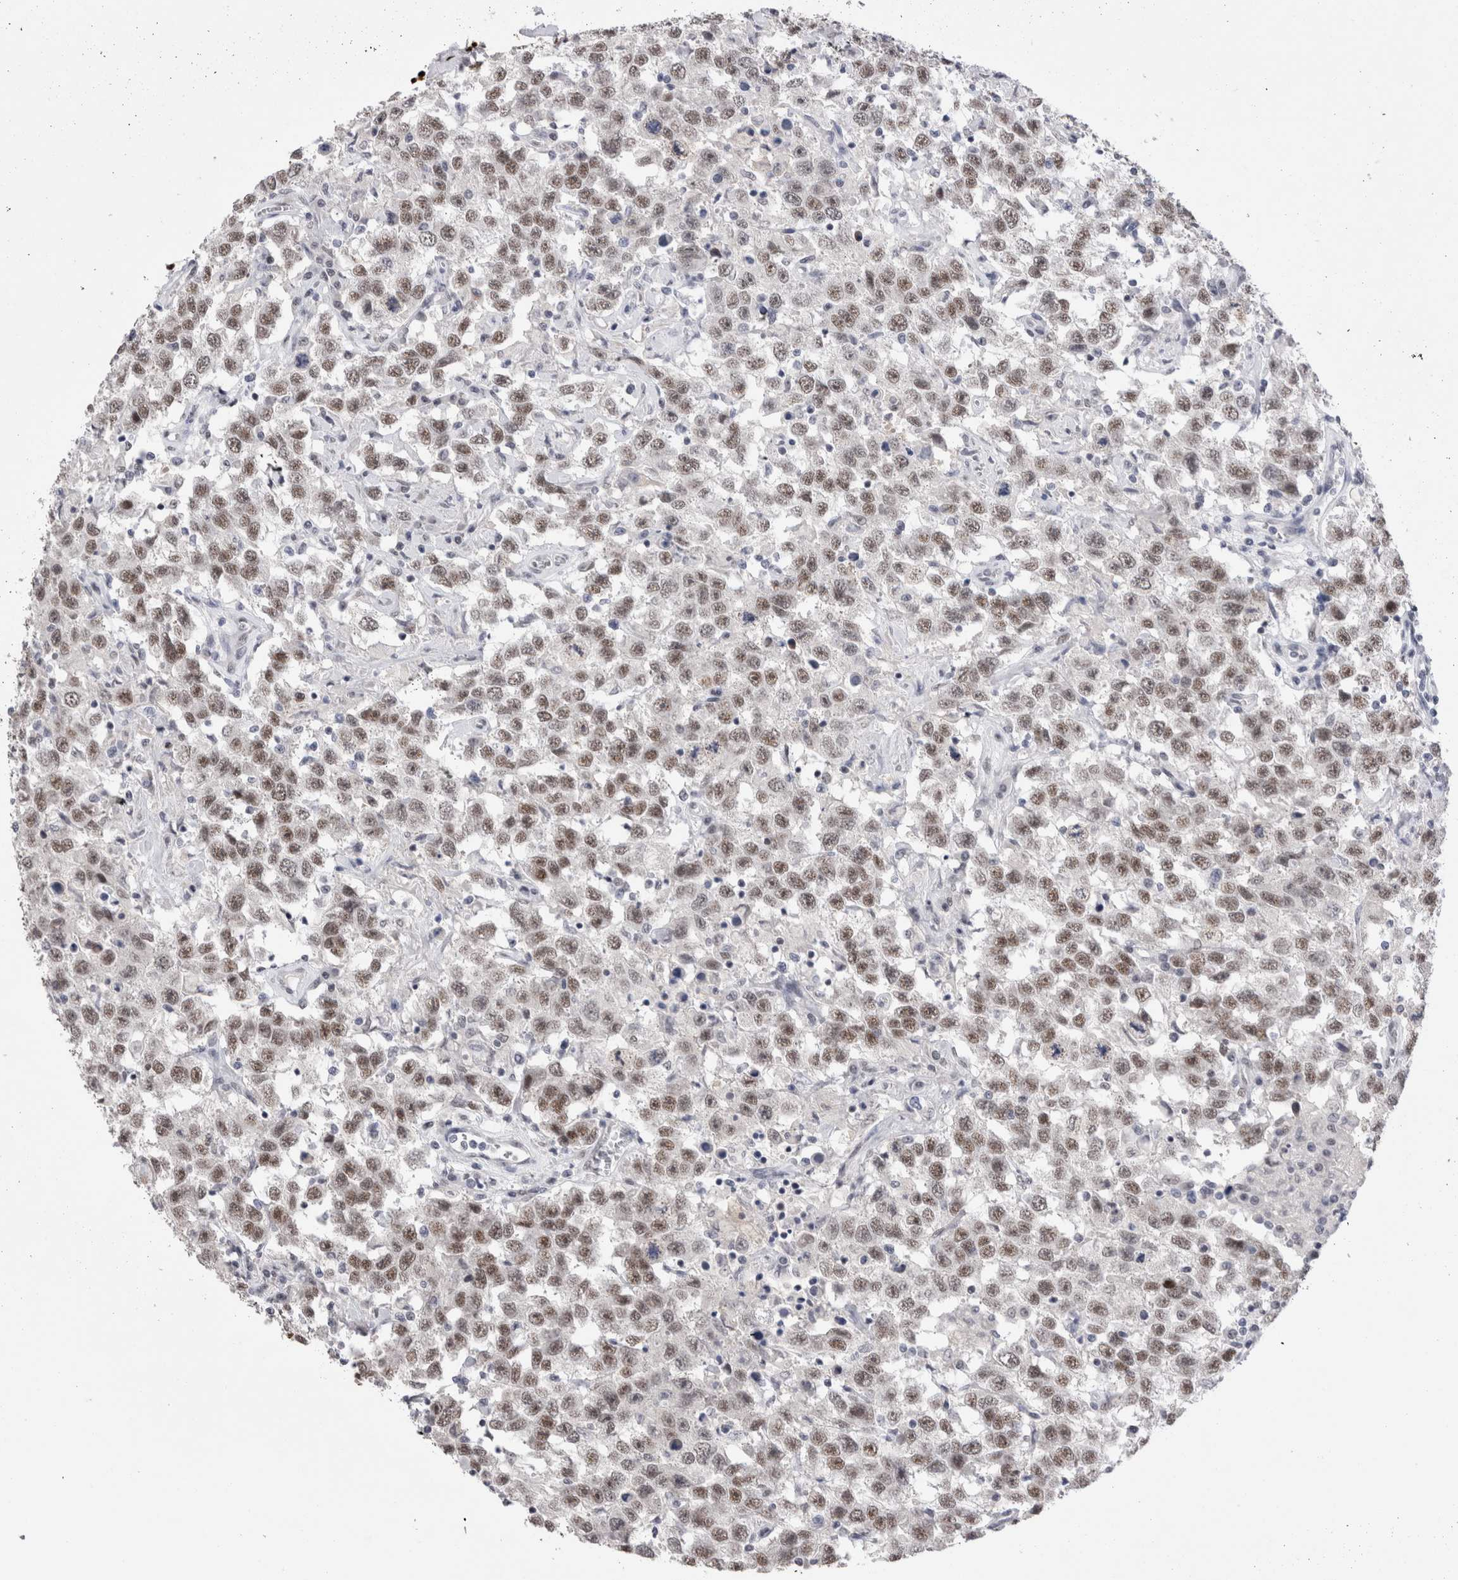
{"staining": {"intensity": "moderate", "quantity": ">75%", "location": "nuclear"}, "tissue": "testis cancer", "cell_type": "Tumor cells", "image_type": "cancer", "snomed": [{"axis": "morphology", "description": "Seminoma, NOS"}, {"axis": "topography", "description": "Testis"}], "caption": "DAB (3,3'-diaminobenzidine) immunohistochemical staining of testis cancer reveals moderate nuclear protein expression in about >75% of tumor cells.", "gene": "RBM6", "patient": {"sex": "male", "age": 41}}